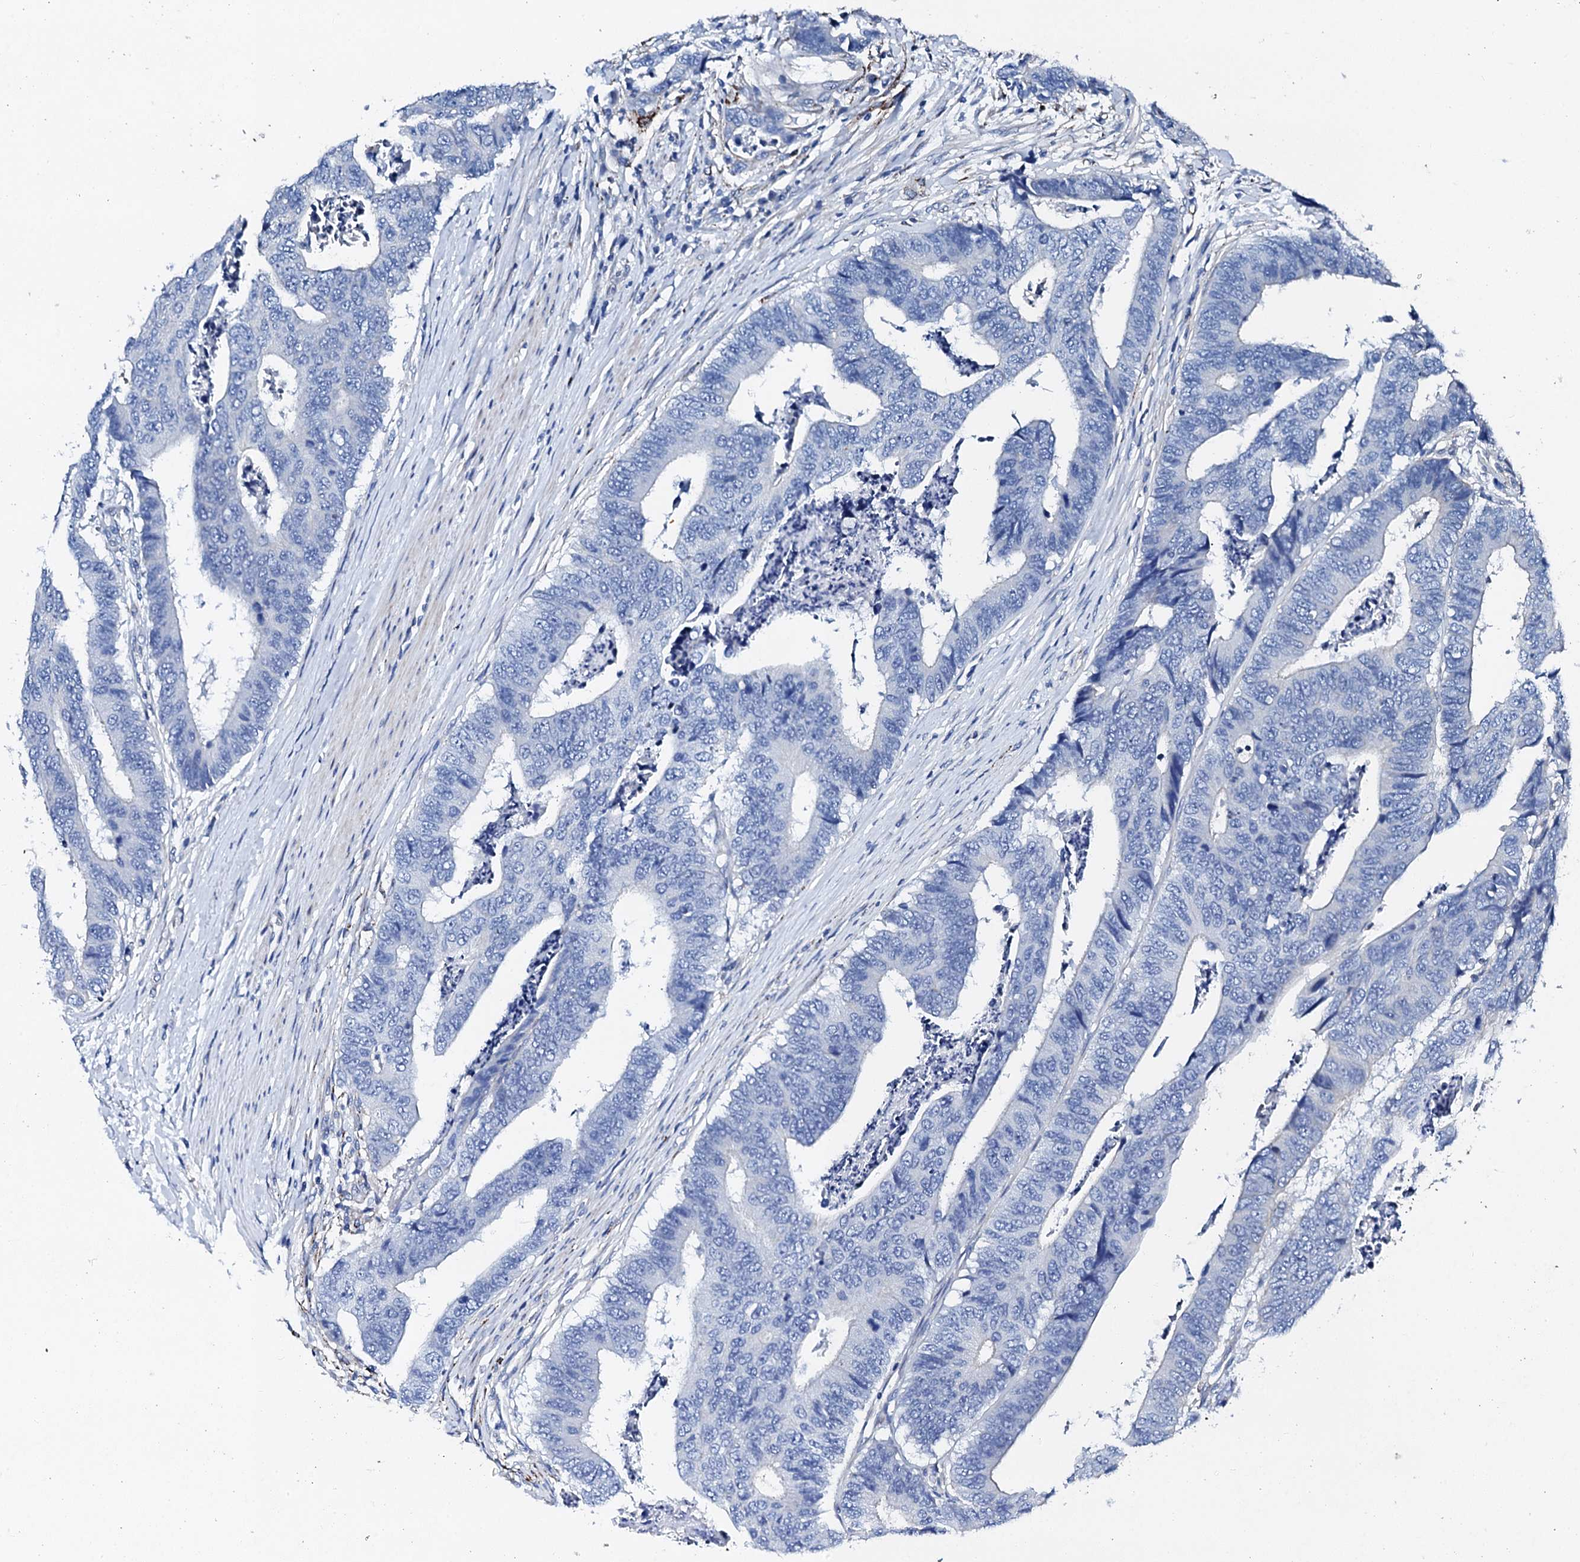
{"staining": {"intensity": "negative", "quantity": "none", "location": "none"}, "tissue": "colorectal cancer", "cell_type": "Tumor cells", "image_type": "cancer", "snomed": [{"axis": "morphology", "description": "Adenocarcinoma, NOS"}, {"axis": "topography", "description": "Rectum"}], "caption": "Human colorectal cancer (adenocarcinoma) stained for a protein using immunohistochemistry (IHC) exhibits no positivity in tumor cells.", "gene": "KLHL32", "patient": {"sex": "male", "age": 84}}